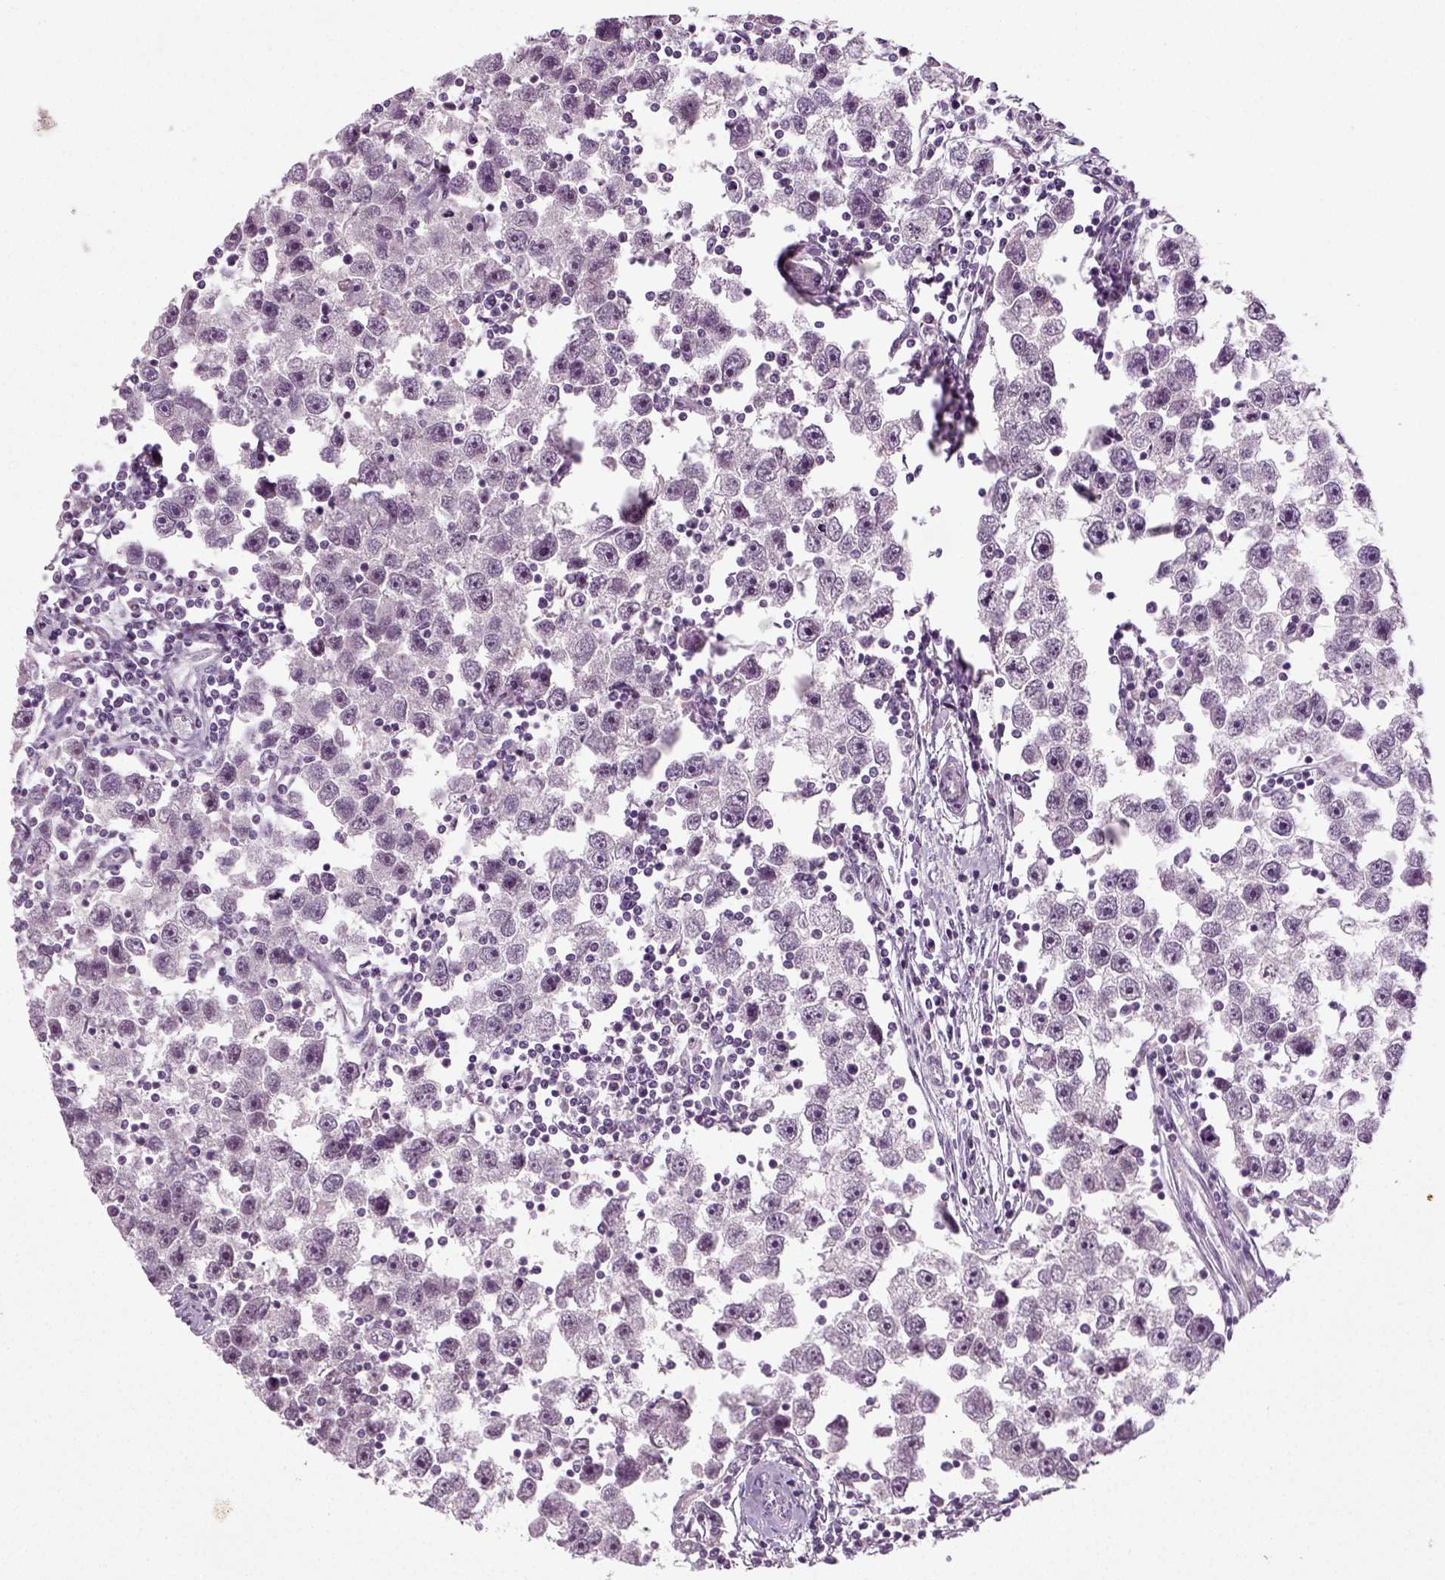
{"staining": {"intensity": "negative", "quantity": "none", "location": "none"}, "tissue": "testis cancer", "cell_type": "Tumor cells", "image_type": "cancer", "snomed": [{"axis": "morphology", "description": "Seminoma, NOS"}, {"axis": "topography", "description": "Testis"}], "caption": "This is an IHC micrograph of testis cancer. There is no expression in tumor cells.", "gene": "SYNGAP1", "patient": {"sex": "male", "age": 30}}